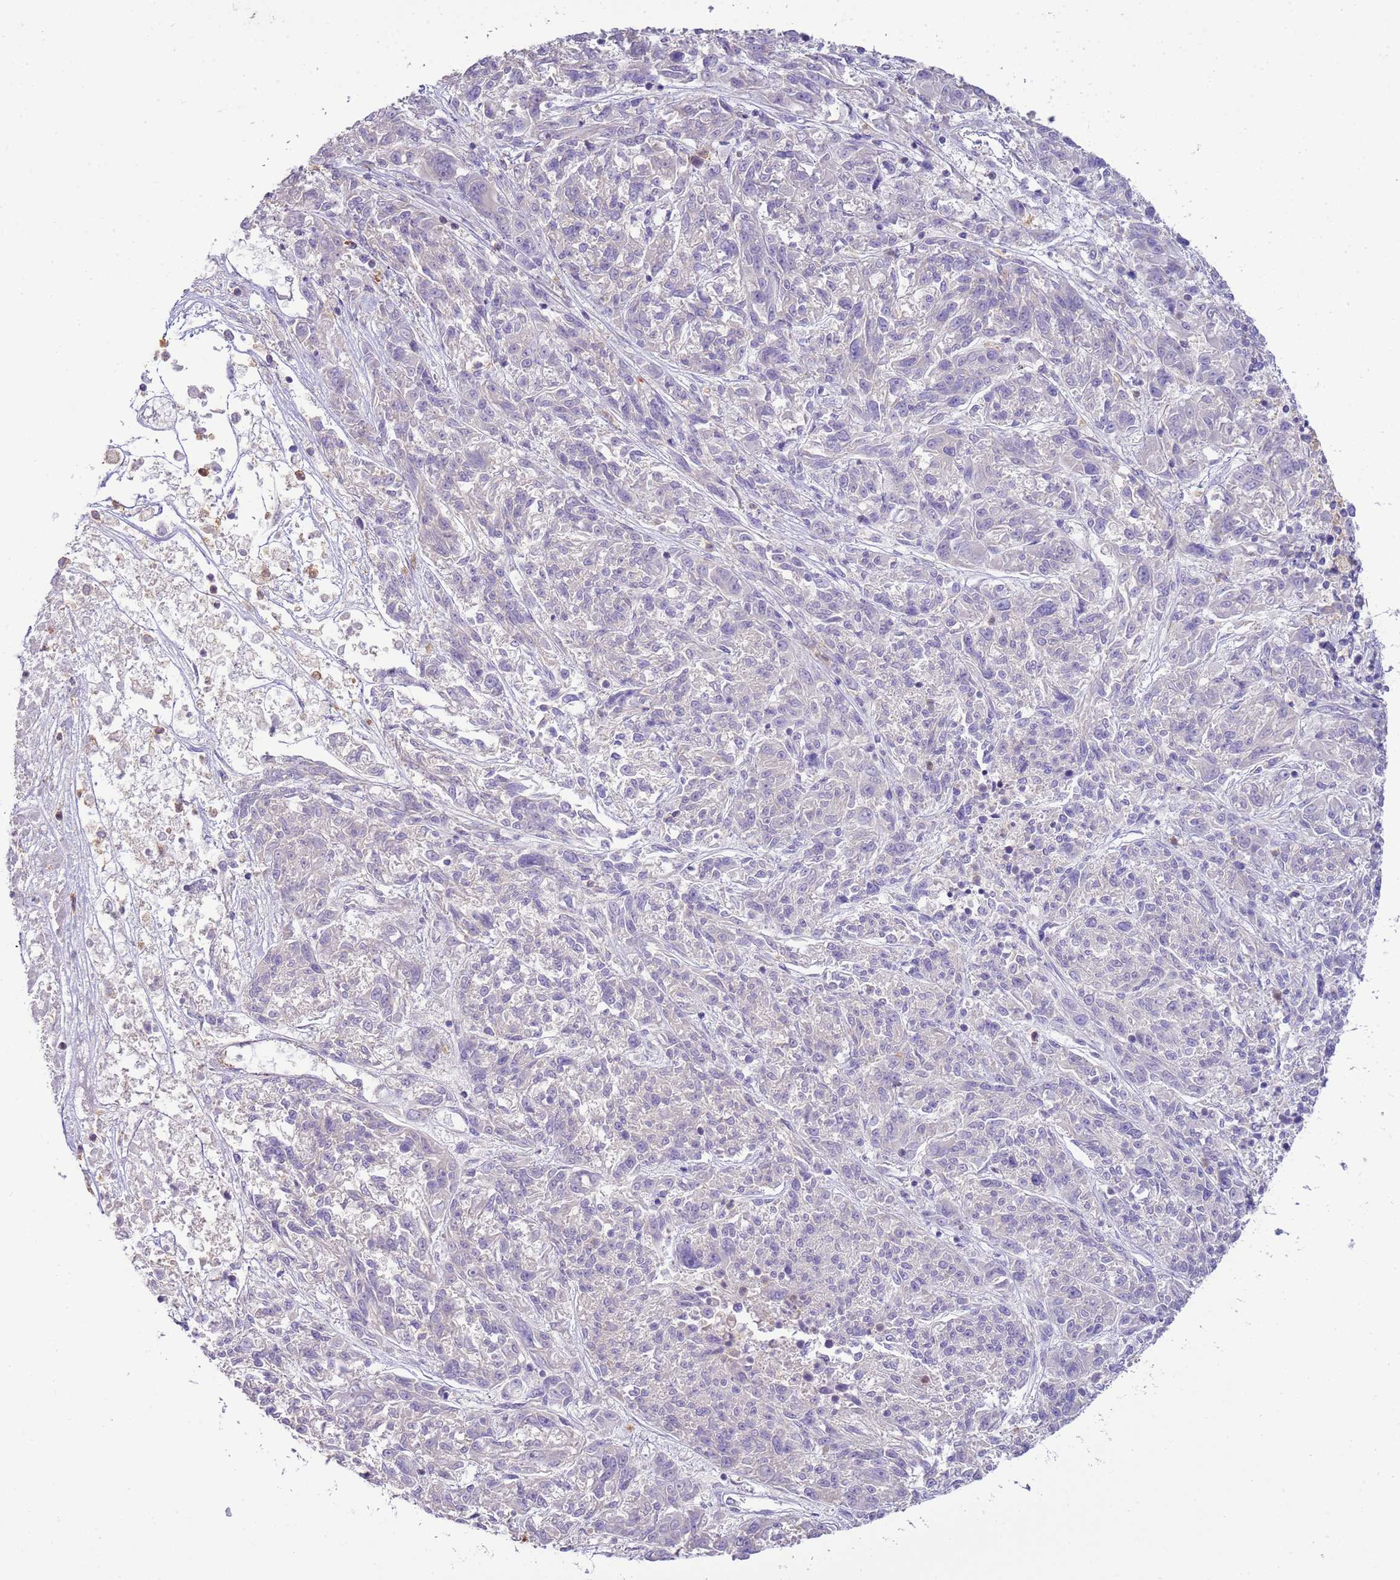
{"staining": {"intensity": "negative", "quantity": "none", "location": "none"}, "tissue": "melanoma", "cell_type": "Tumor cells", "image_type": "cancer", "snomed": [{"axis": "morphology", "description": "Malignant melanoma, NOS"}, {"axis": "topography", "description": "Skin"}], "caption": "Human melanoma stained for a protein using IHC exhibits no positivity in tumor cells.", "gene": "IL2RG", "patient": {"sex": "male", "age": 53}}